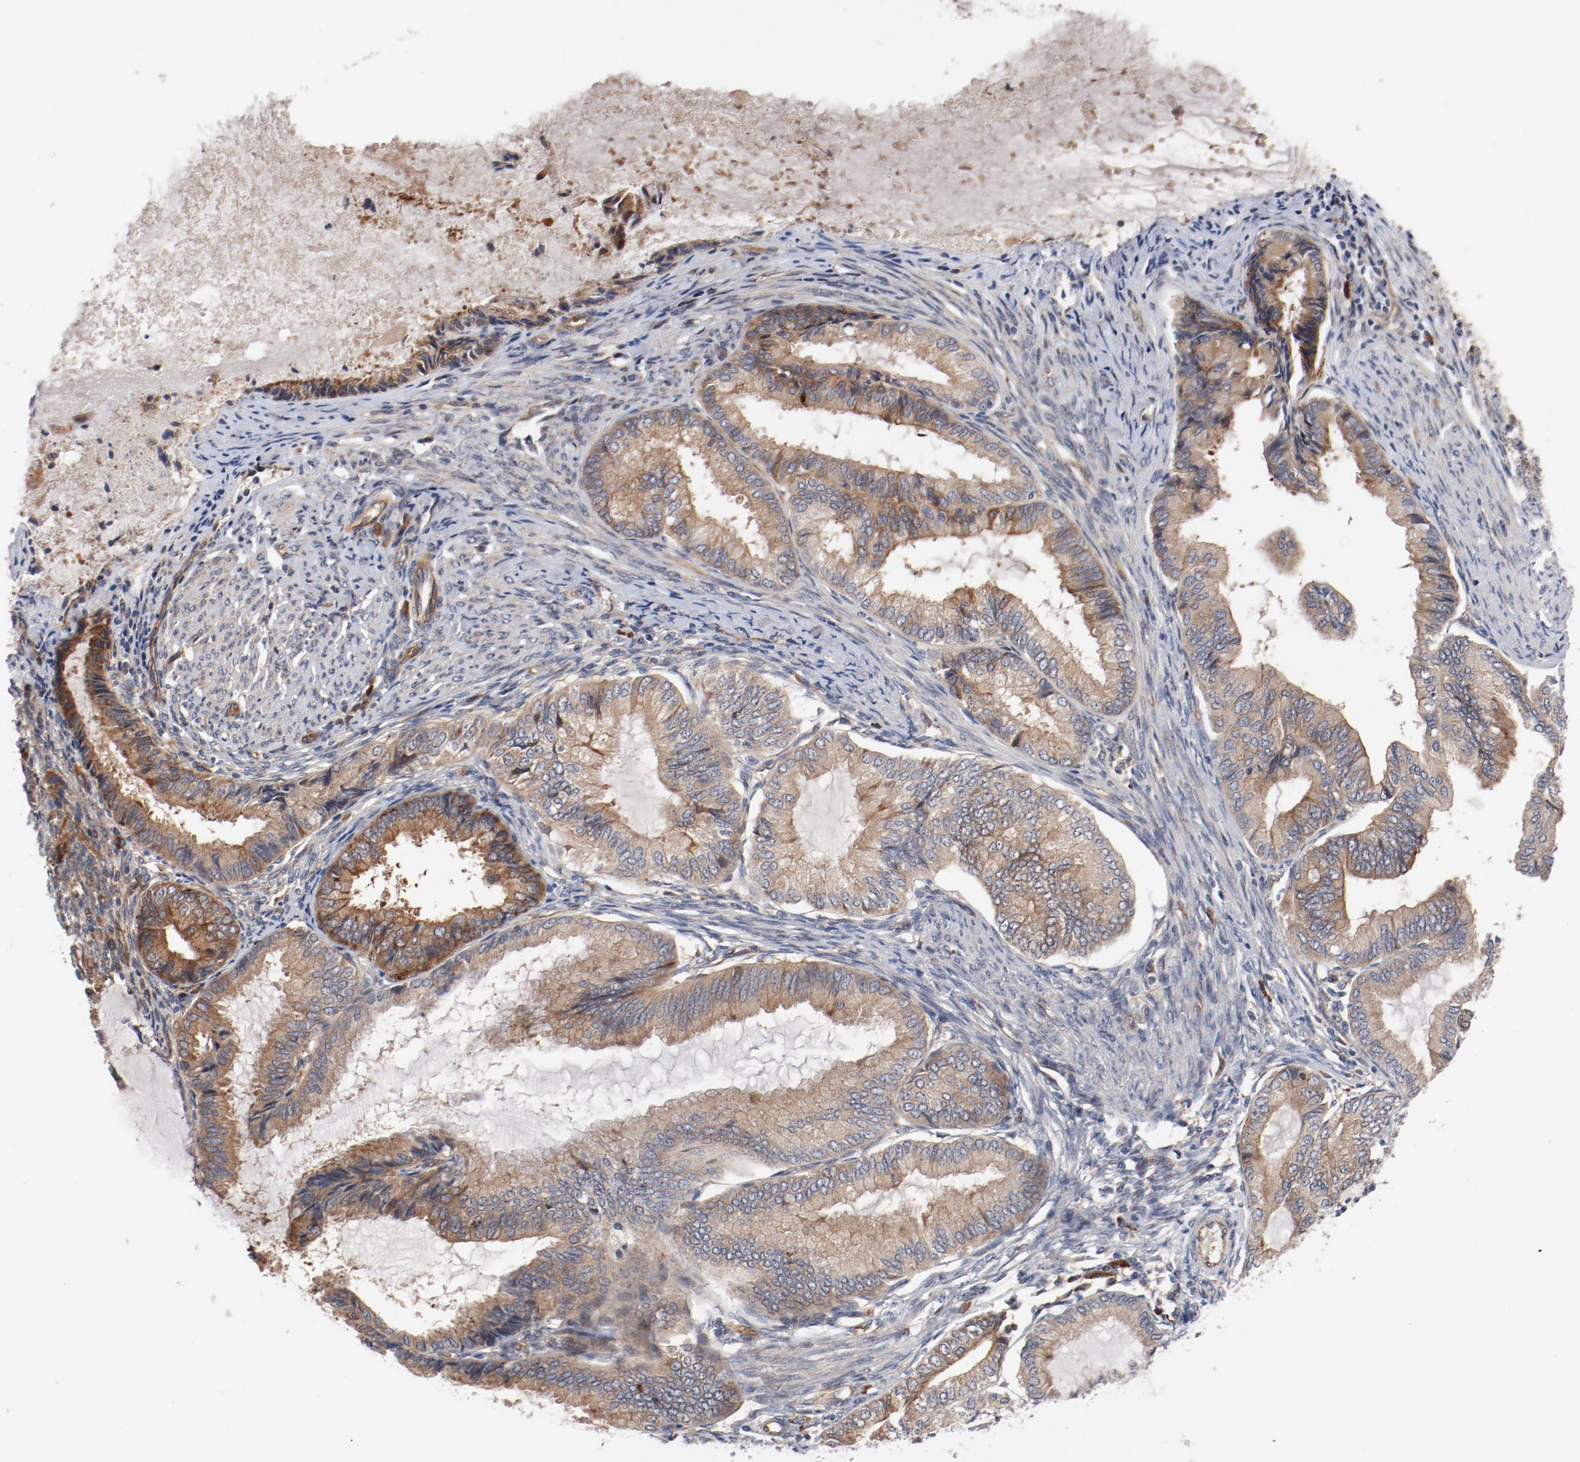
{"staining": {"intensity": "moderate", "quantity": ">75%", "location": "cytoplasmic/membranous"}, "tissue": "endometrial cancer", "cell_type": "Tumor cells", "image_type": "cancer", "snomed": [{"axis": "morphology", "description": "Adenocarcinoma, NOS"}, {"axis": "topography", "description": "Endometrium"}], "caption": "Protein expression analysis of human endometrial adenocarcinoma reveals moderate cytoplasmic/membranous staining in approximately >75% of tumor cells.", "gene": "PITPNM2", "patient": {"sex": "female", "age": 86}}